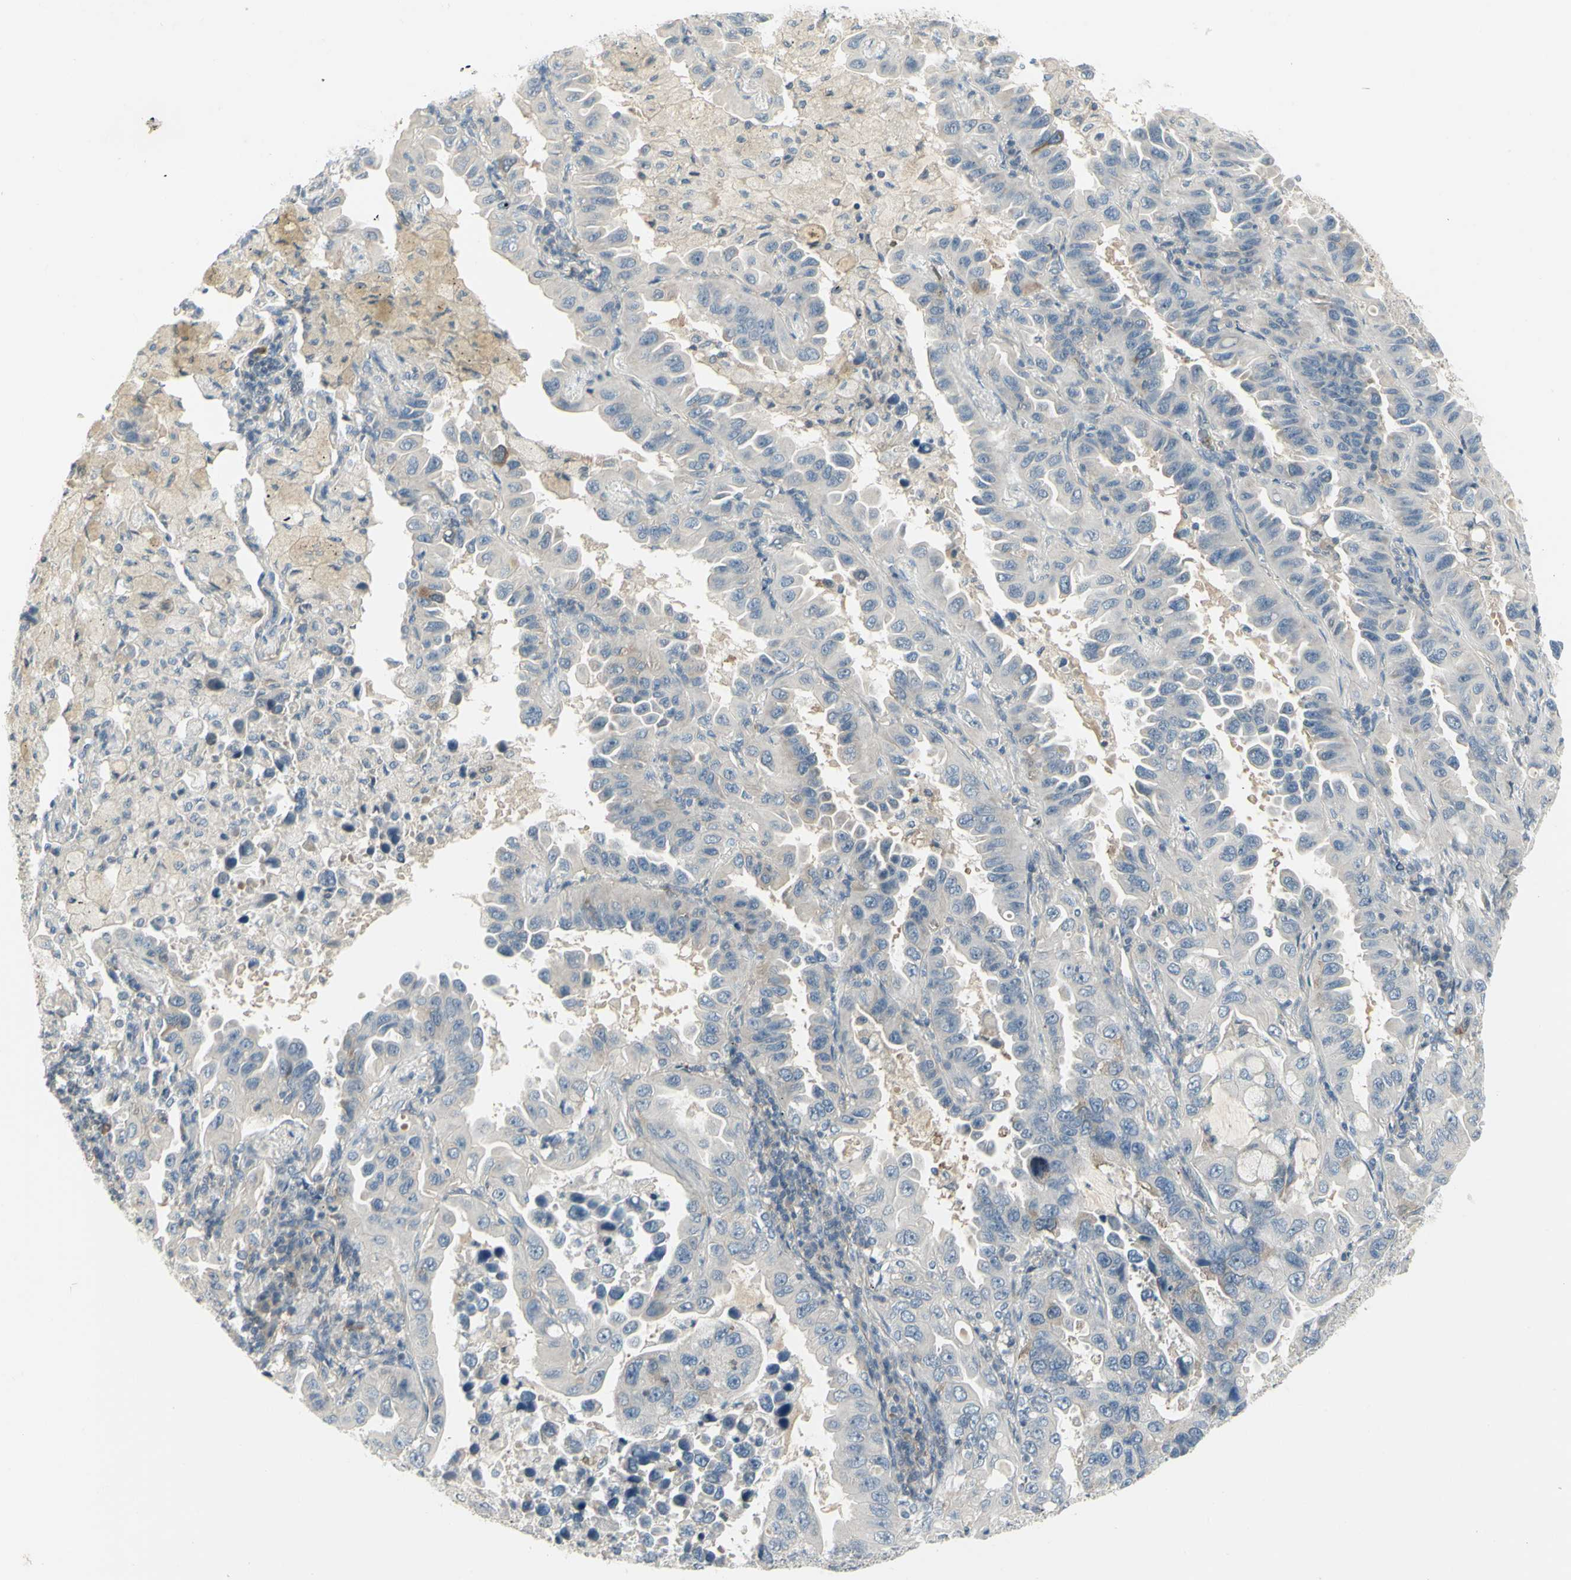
{"staining": {"intensity": "negative", "quantity": "none", "location": "none"}, "tissue": "lung cancer", "cell_type": "Tumor cells", "image_type": "cancer", "snomed": [{"axis": "morphology", "description": "Adenocarcinoma, NOS"}, {"axis": "topography", "description": "Lung"}], "caption": "A high-resolution image shows immunohistochemistry (IHC) staining of lung adenocarcinoma, which displays no significant positivity in tumor cells.", "gene": "CCNB2", "patient": {"sex": "male", "age": 64}}